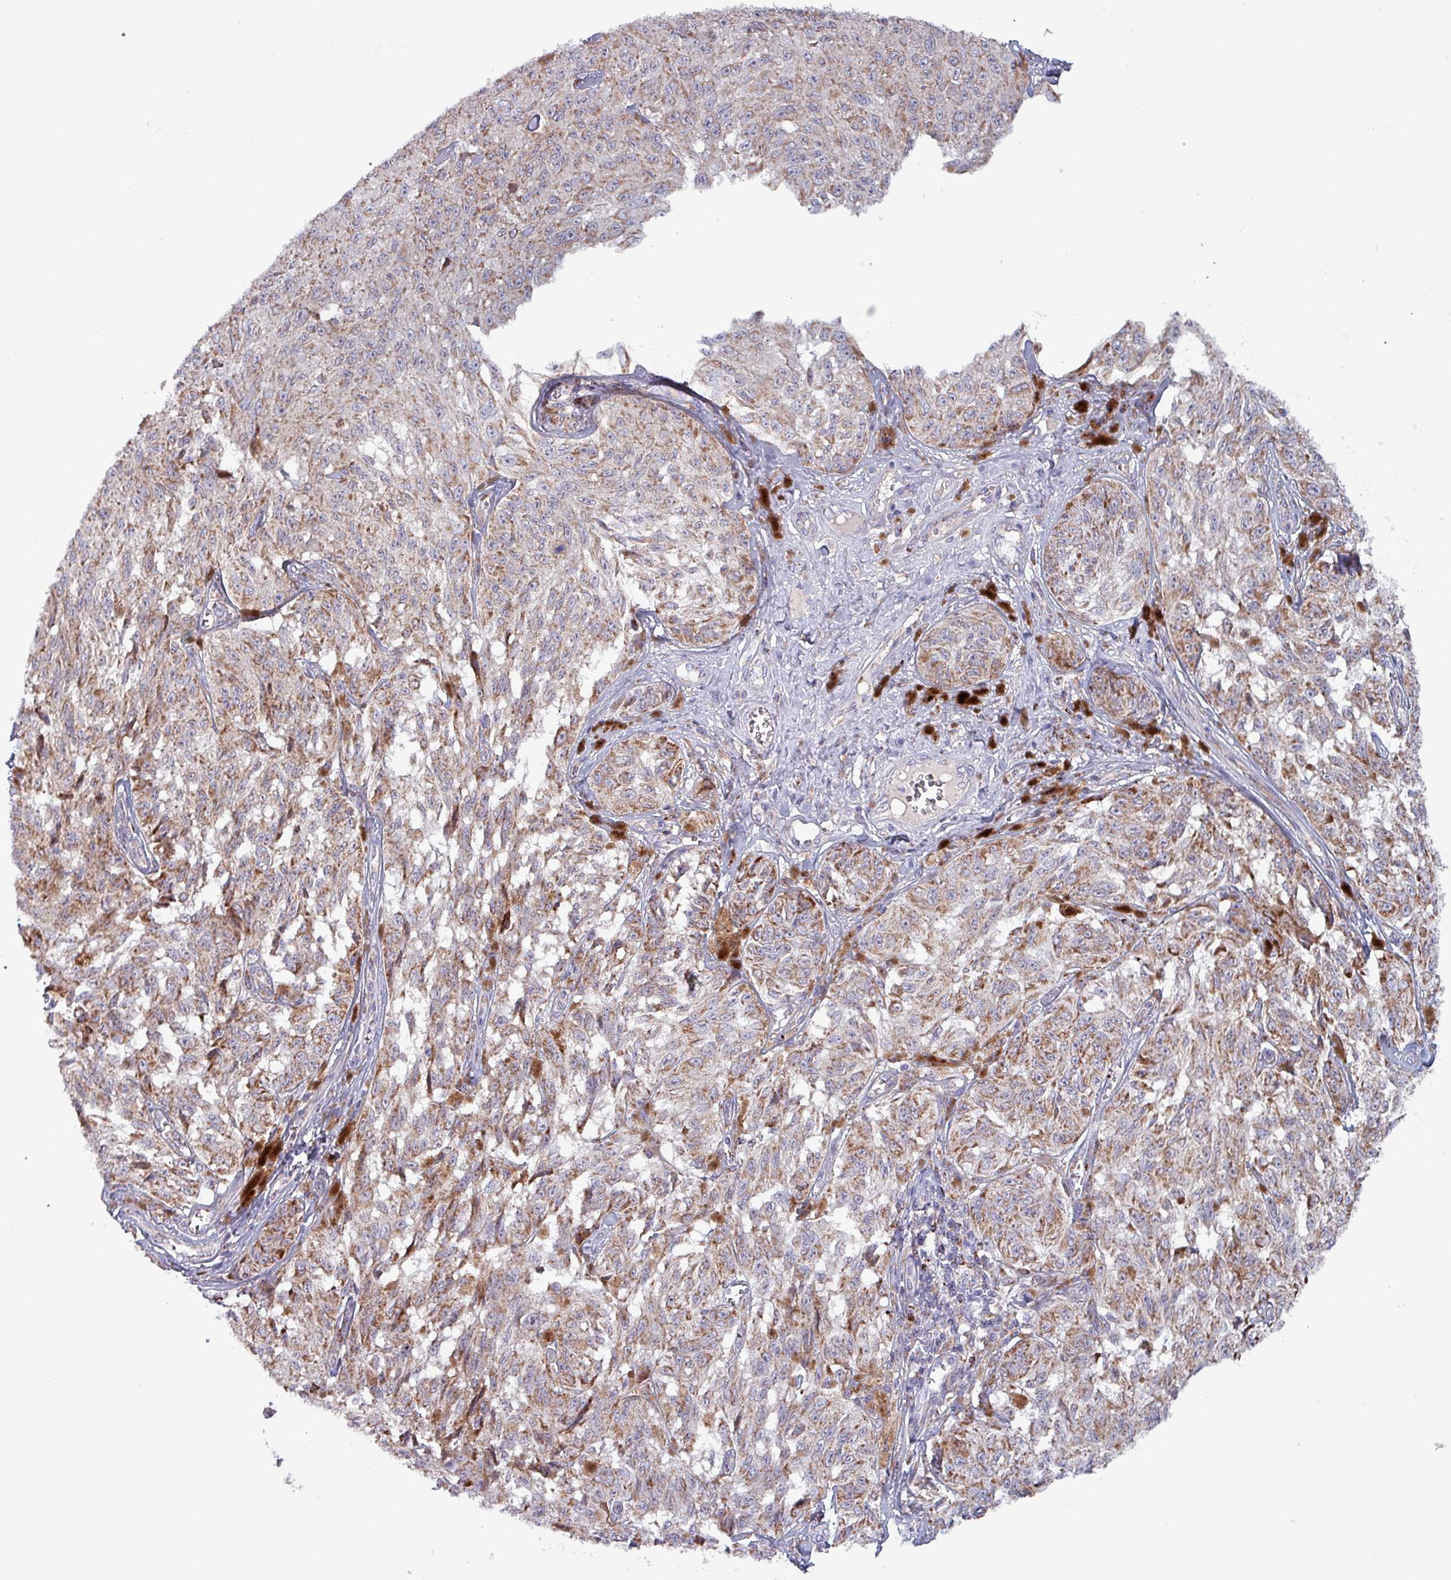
{"staining": {"intensity": "moderate", "quantity": ">75%", "location": "cytoplasmic/membranous"}, "tissue": "melanoma", "cell_type": "Tumor cells", "image_type": "cancer", "snomed": [{"axis": "morphology", "description": "Malignant melanoma, NOS"}, {"axis": "topography", "description": "Skin"}], "caption": "There is medium levels of moderate cytoplasmic/membranous staining in tumor cells of melanoma, as demonstrated by immunohistochemical staining (brown color).", "gene": "ZNF322", "patient": {"sex": "male", "age": 68}}